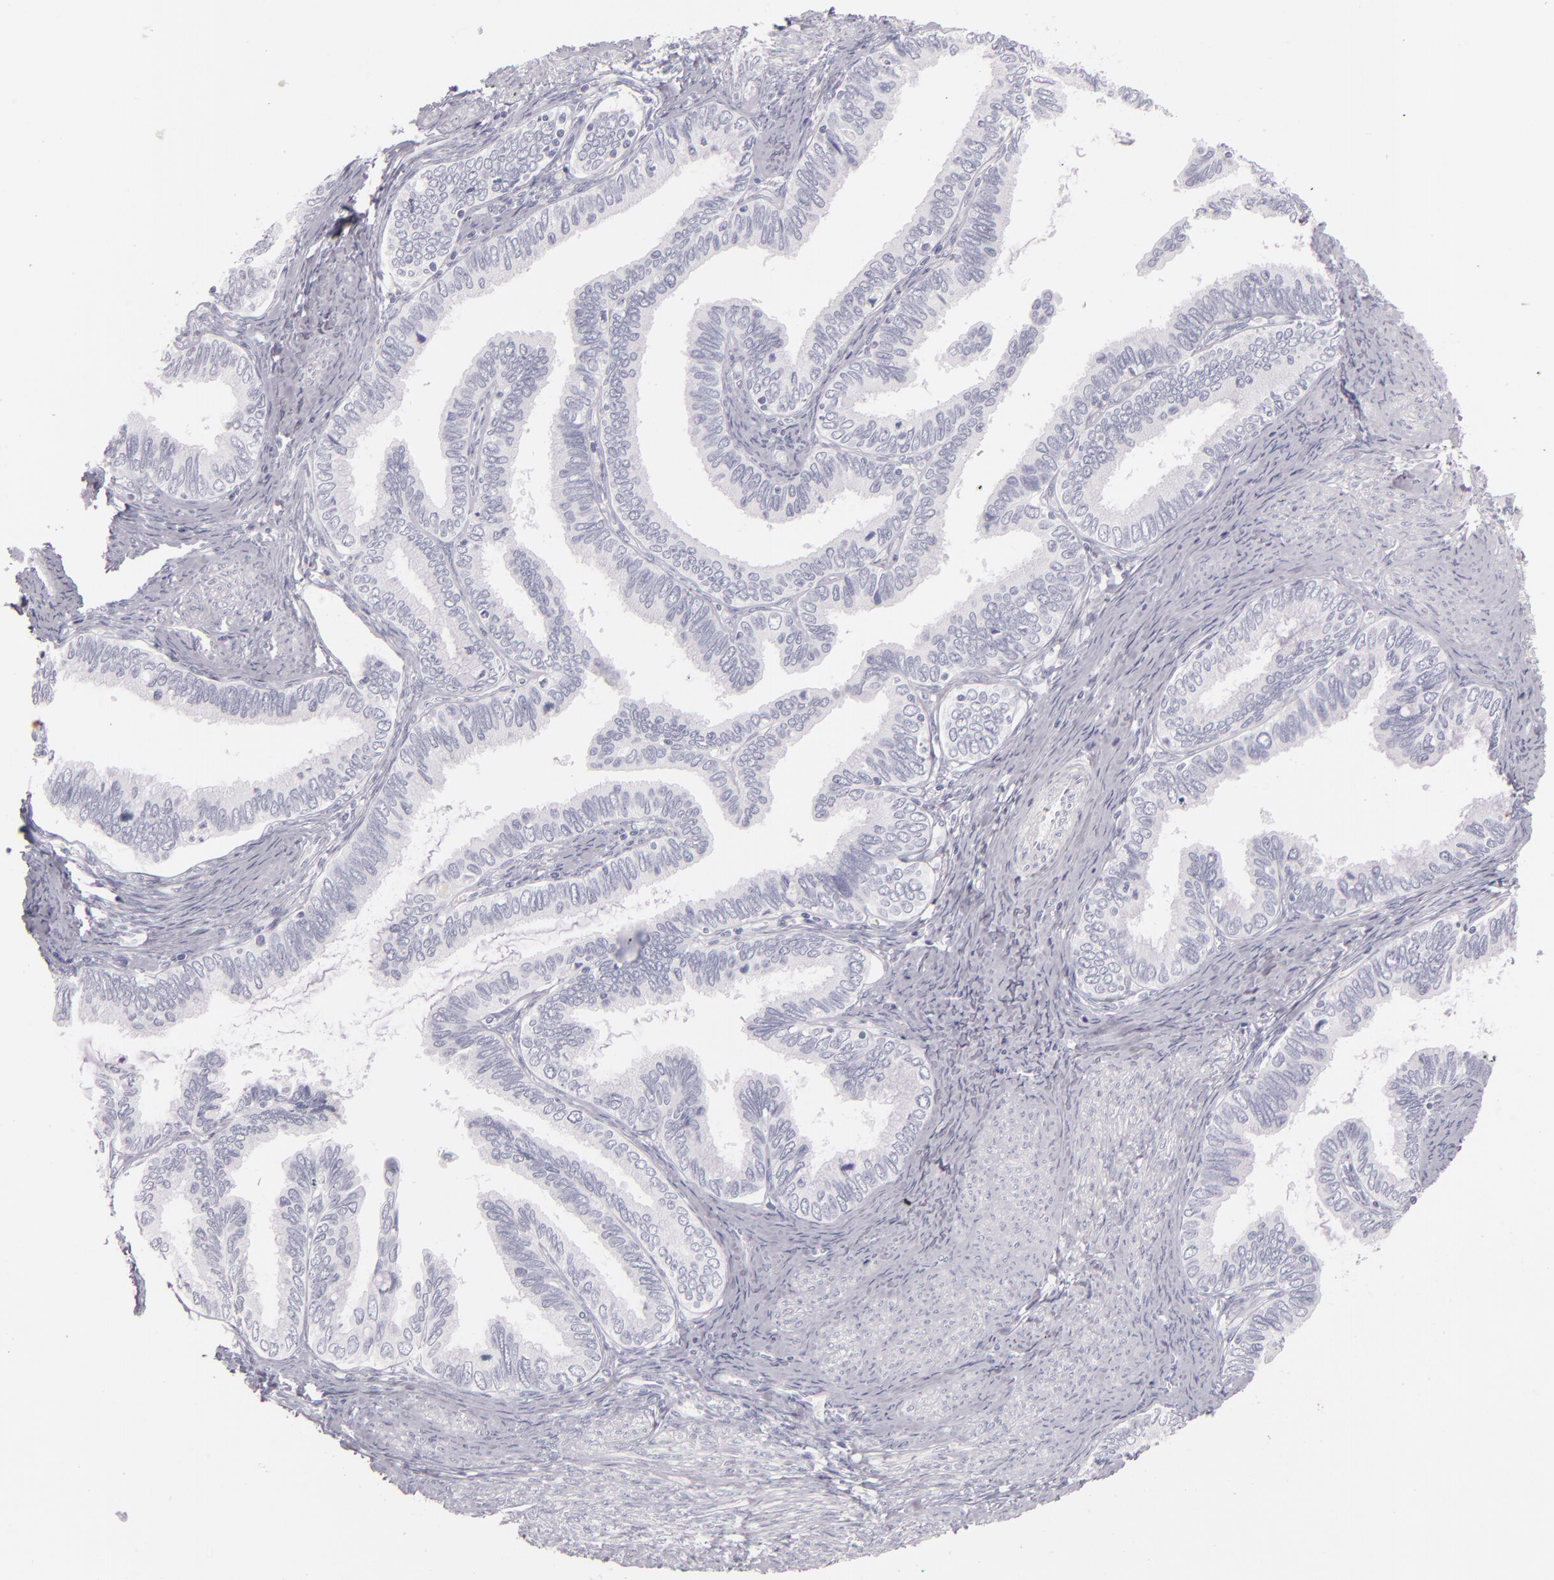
{"staining": {"intensity": "negative", "quantity": "none", "location": "none"}, "tissue": "cervical cancer", "cell_type": "Tumor cells", "image_type": "cancer", "snomed": [{"axis": "morphology", "description": "Adenocarcinoma, NOS"}, {"axis": "topography", "description": "Cervix"}], "caption": "This is an IHC micrograph of cervical cancer. There is no positivity in tumor cells.", "gene": "FABP1", "patient": {"sex": "female", "age": 49}}